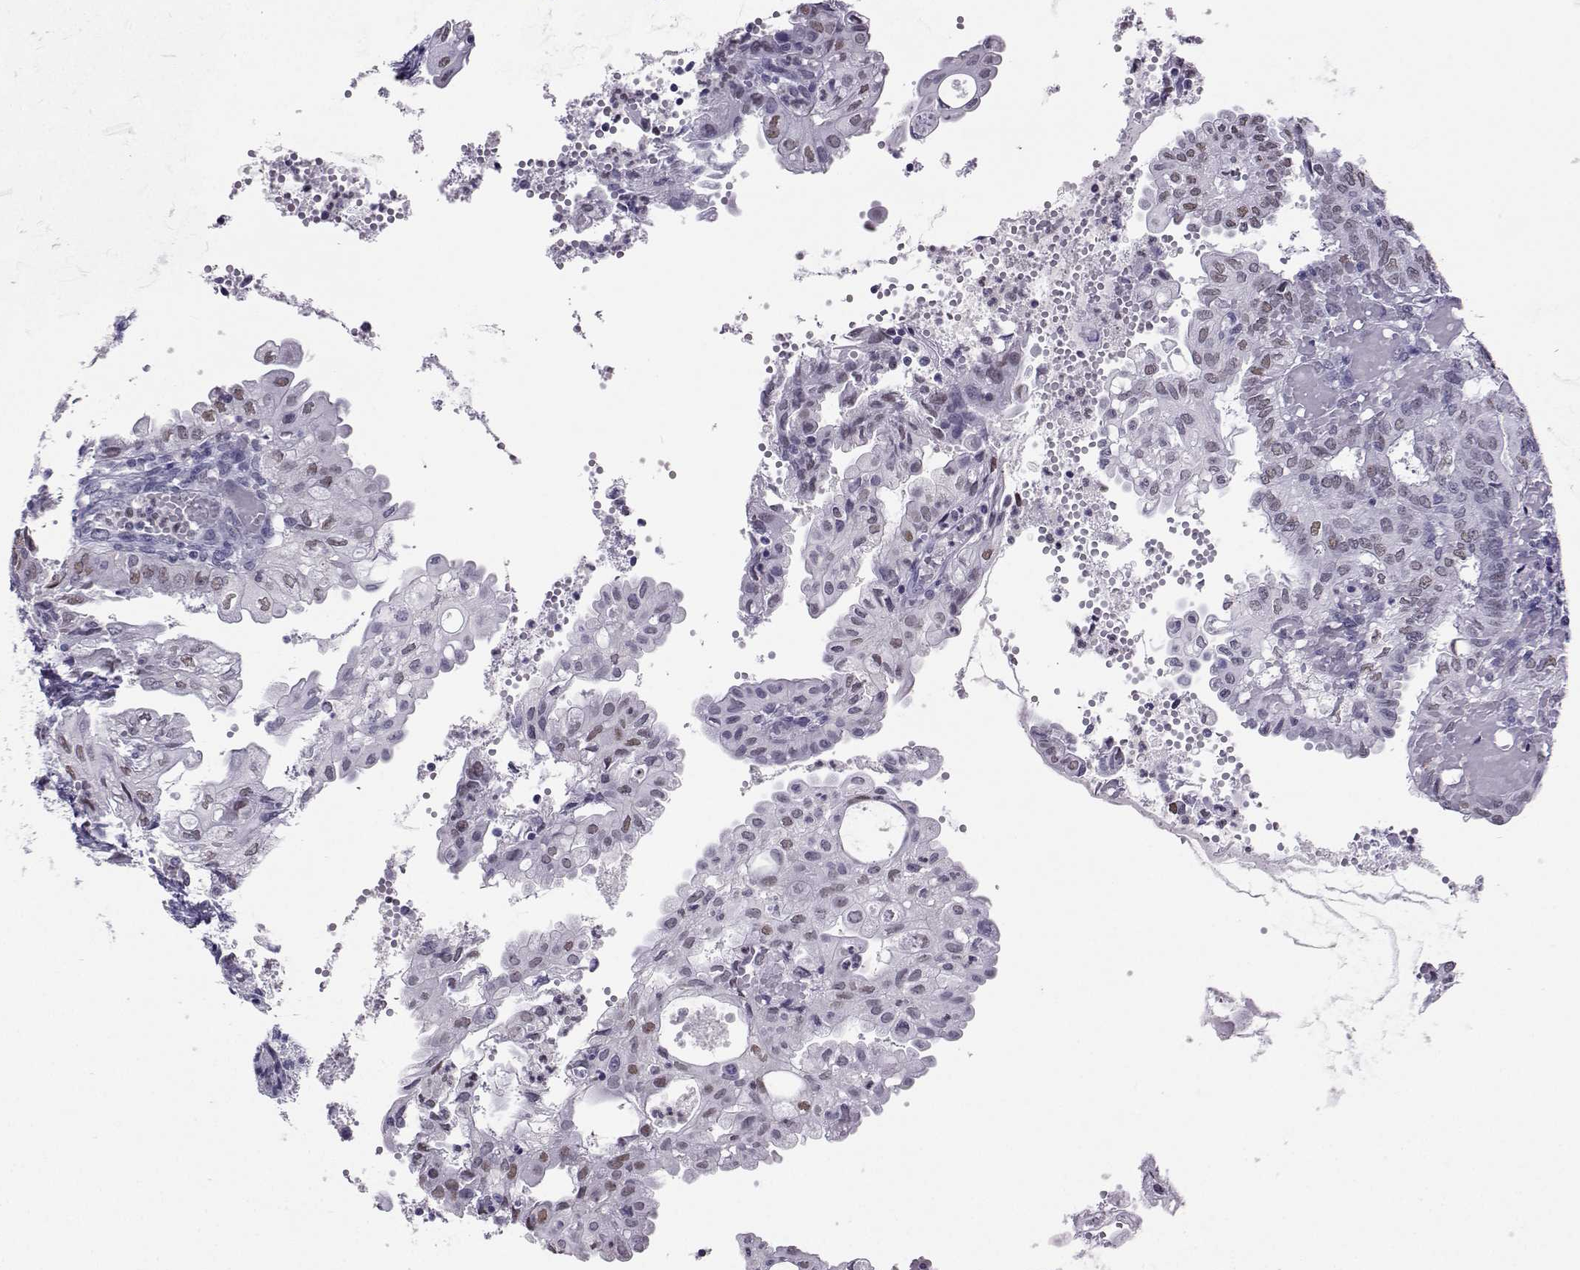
{"staining": {"intensity": "weak", "quantity": "<25%", "location": "nuclear"}, "tissue": "endometrial cancer", "cell_type": "Tumor cells", "image_type": "cancer", "snomed": [{"axis": "morphology", "description": "Adenocarcinoma, NOS"}, {"axis": "topography", "description": "Endometrium"}], "caption": "IHC micrograph of adenocarcinoma (endometrial) stained for a protein (brown), which exhibits no positivity in tumor cells.", "gene": "TEDC2", "patient": {"sex": "female", "age": 68}}